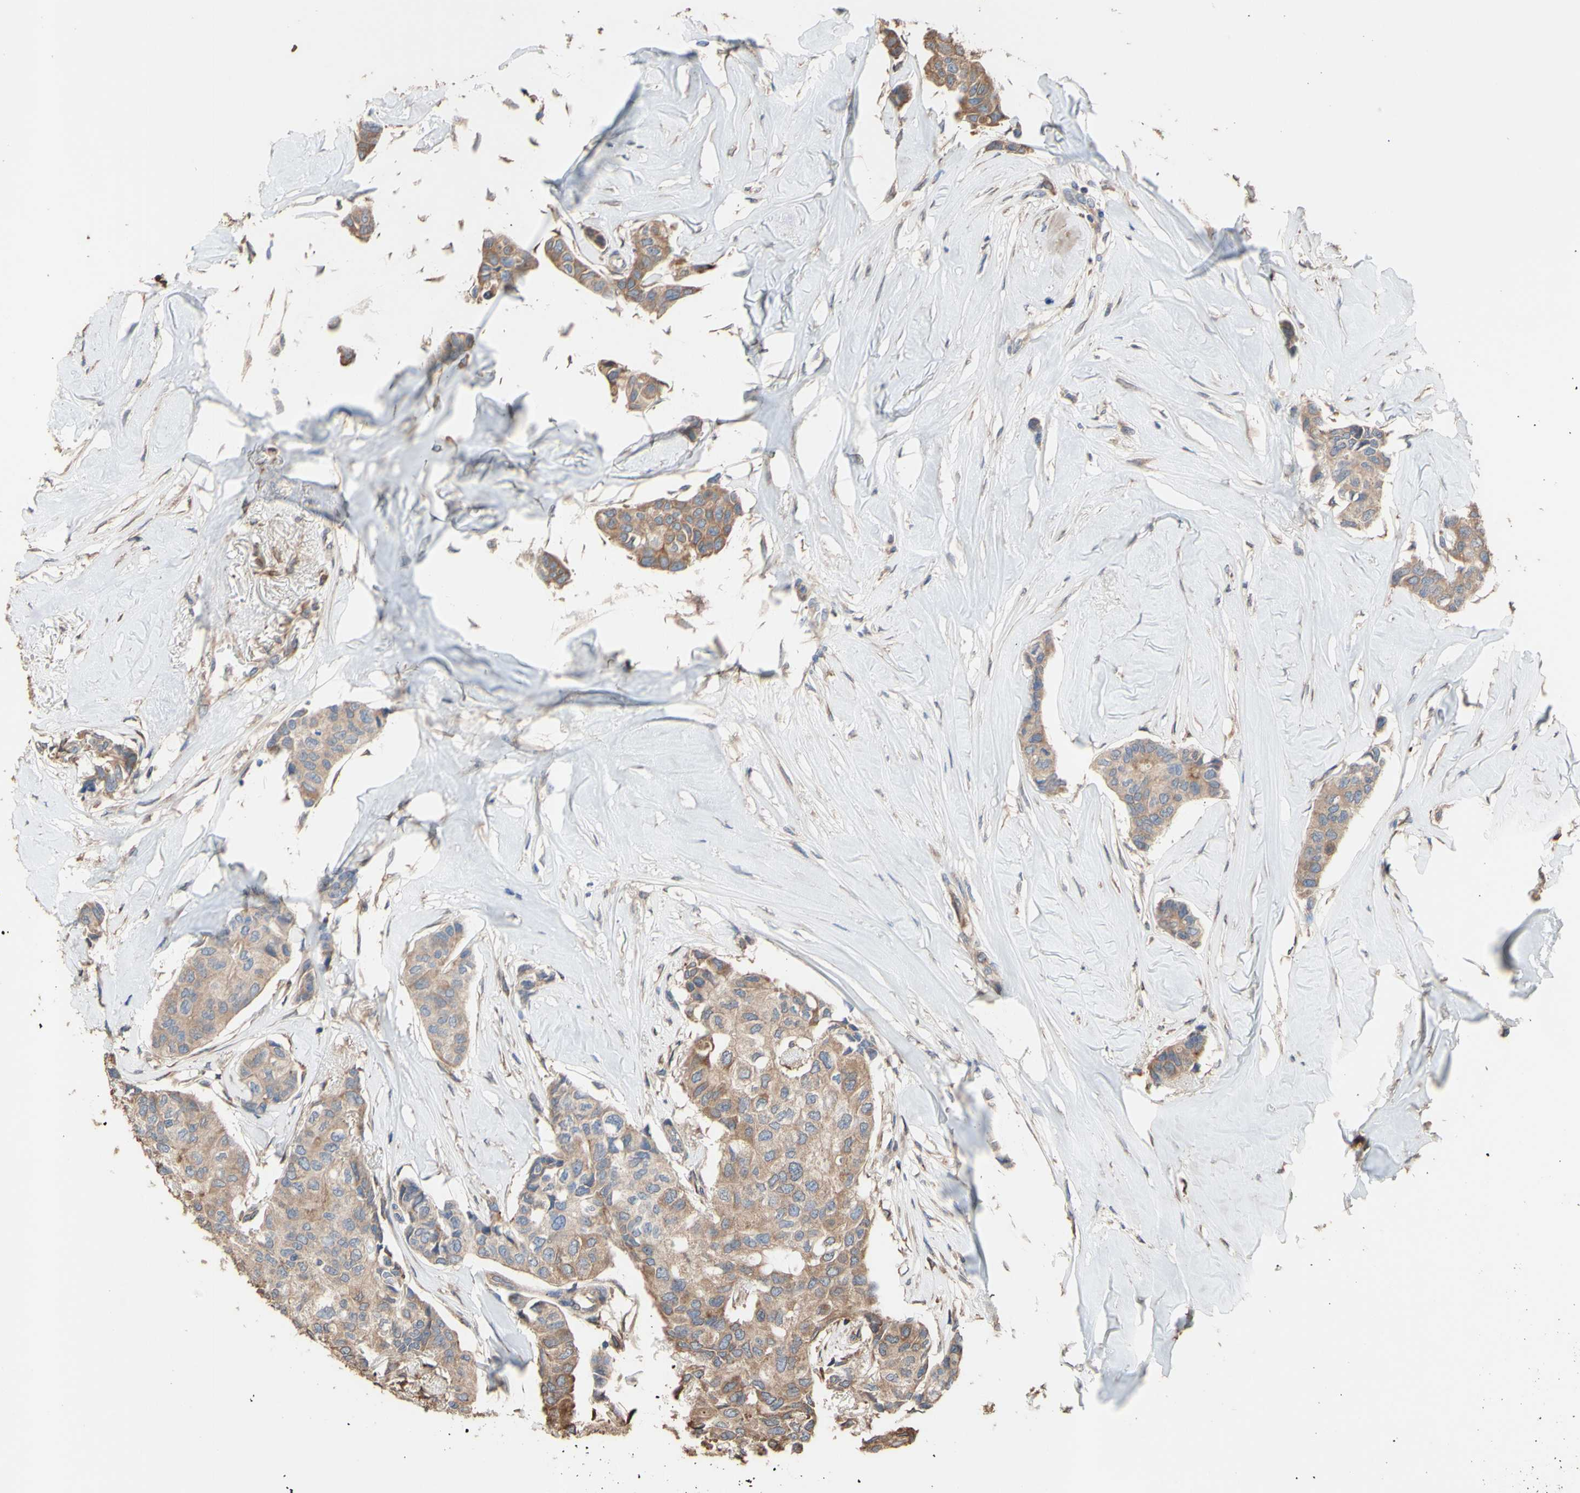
{"staining": {"intensity": "weak", "quantity": ">75%", "location": "cytoplasmic/membranous"}, "tissue": "breast cancer", "cell_type": "Tumor cells", "image_type": "cancer", "snomed": [{"axis": "morphology", "description": "Duct carcinoma"}, {"axis": "topography", "description": "Breast"}], "caption": "Protein expression analysis of human breast cancer reveals weak cytoplasmic/membranous positivity in approximately >75% of tumor cells. The staining was performed using DAB (3,3'-diaminobenzidine), with brown indicating positive protein expression. Nuclei are stained blue with hematoxylin.", "gene": "NECTIN3", "patient": {"sex": "female", "age": 80}}